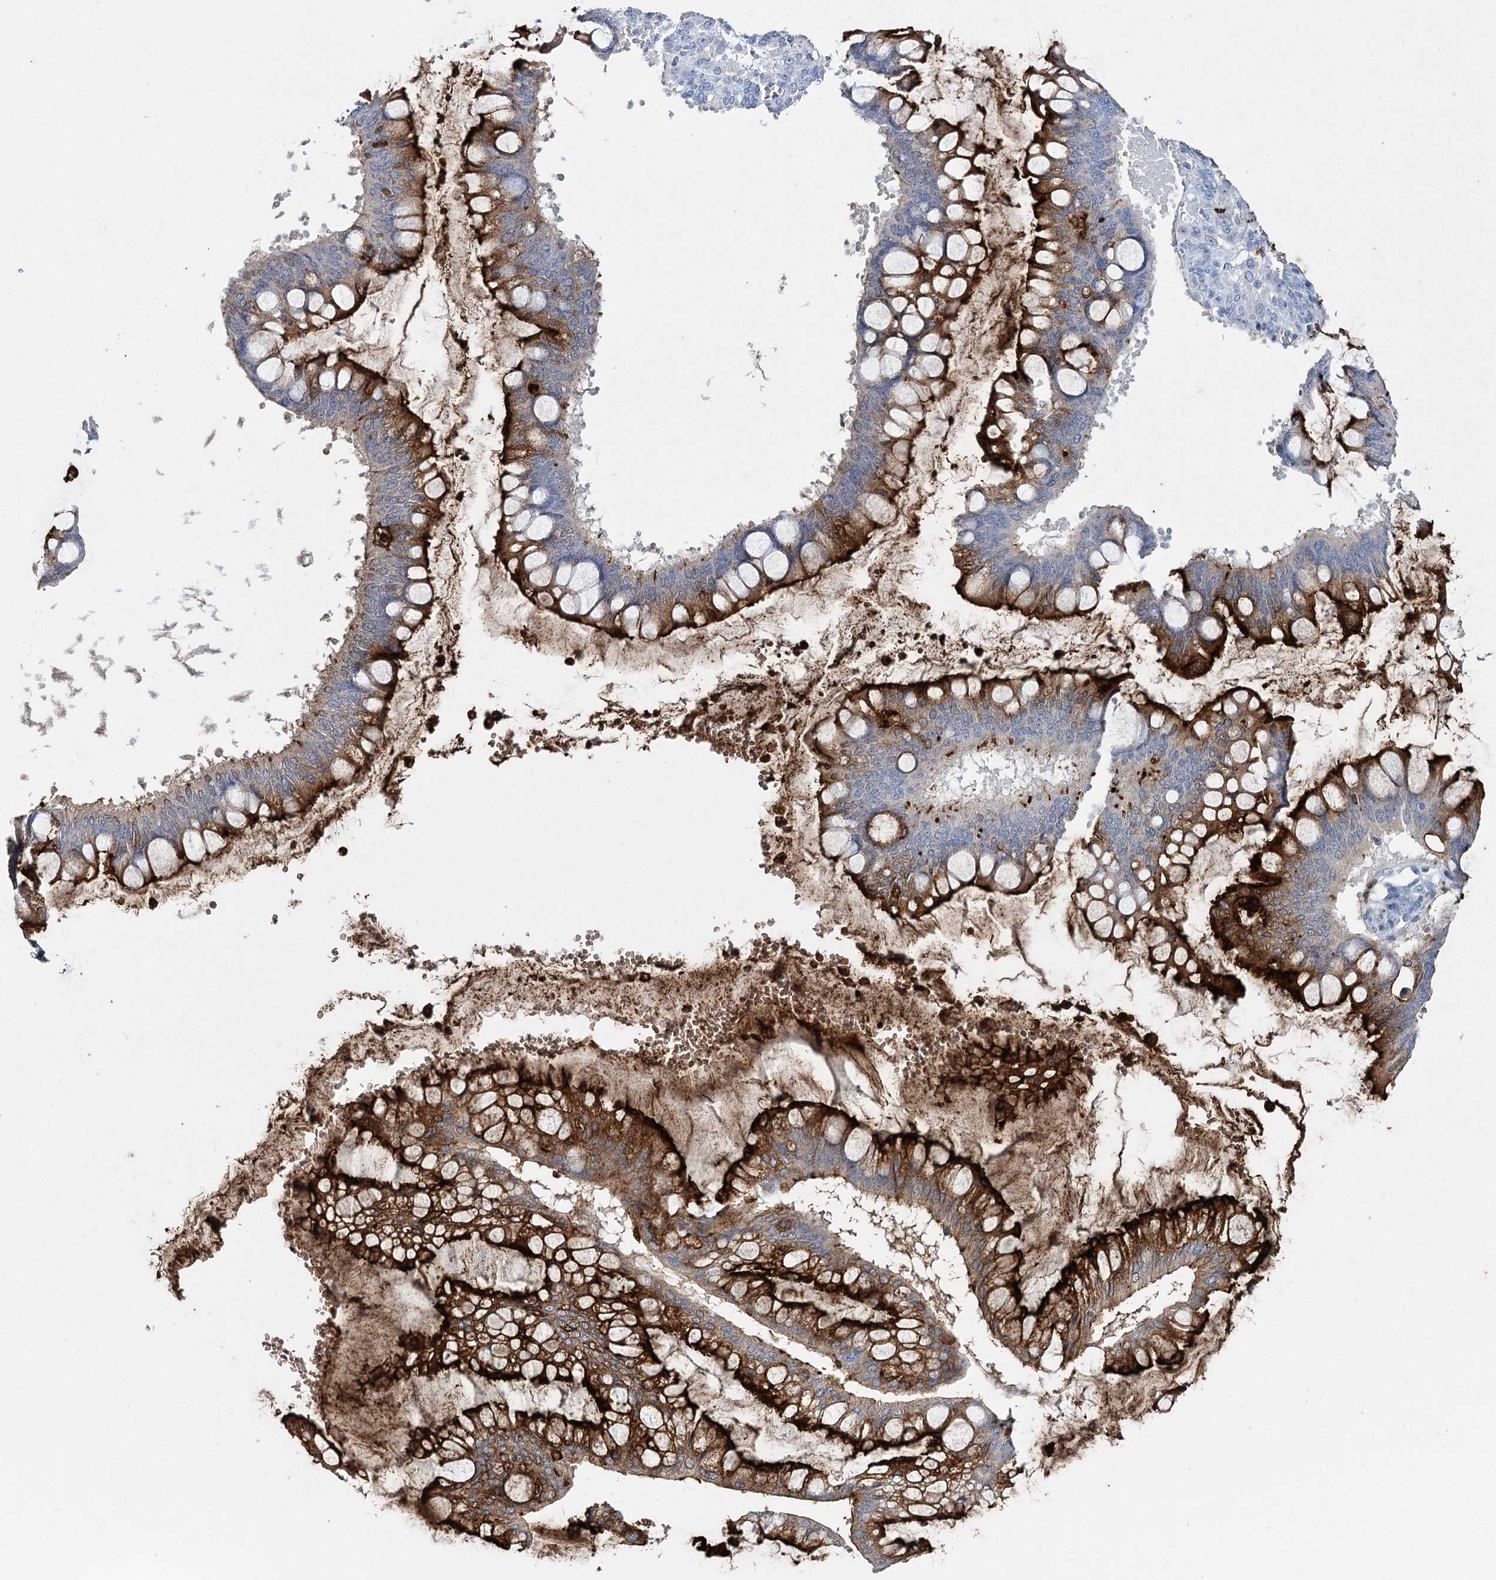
{"staining": {"intensity": "strong", "quantity": ">75%", "location": "cytoplasmic/membranous"}, "tissue": "ovarian cancer", "cell_type": "Tumor cells", "image_type": "cancer", "snomed": [{"axis": "morphology", "description": "Cystadenocarcinoma, mucinous, NOS"}, {"axis": "topography", "description": "Ovary"}], "caption": "Protein staining by IHC displays strong cytoplasmic/membranous staining in about >75% of tumor cells in ovarian mucinous cystadenocarcinoma.", "gene": "CEACAM8", "patient": {"sex": "female", "age": 73}}